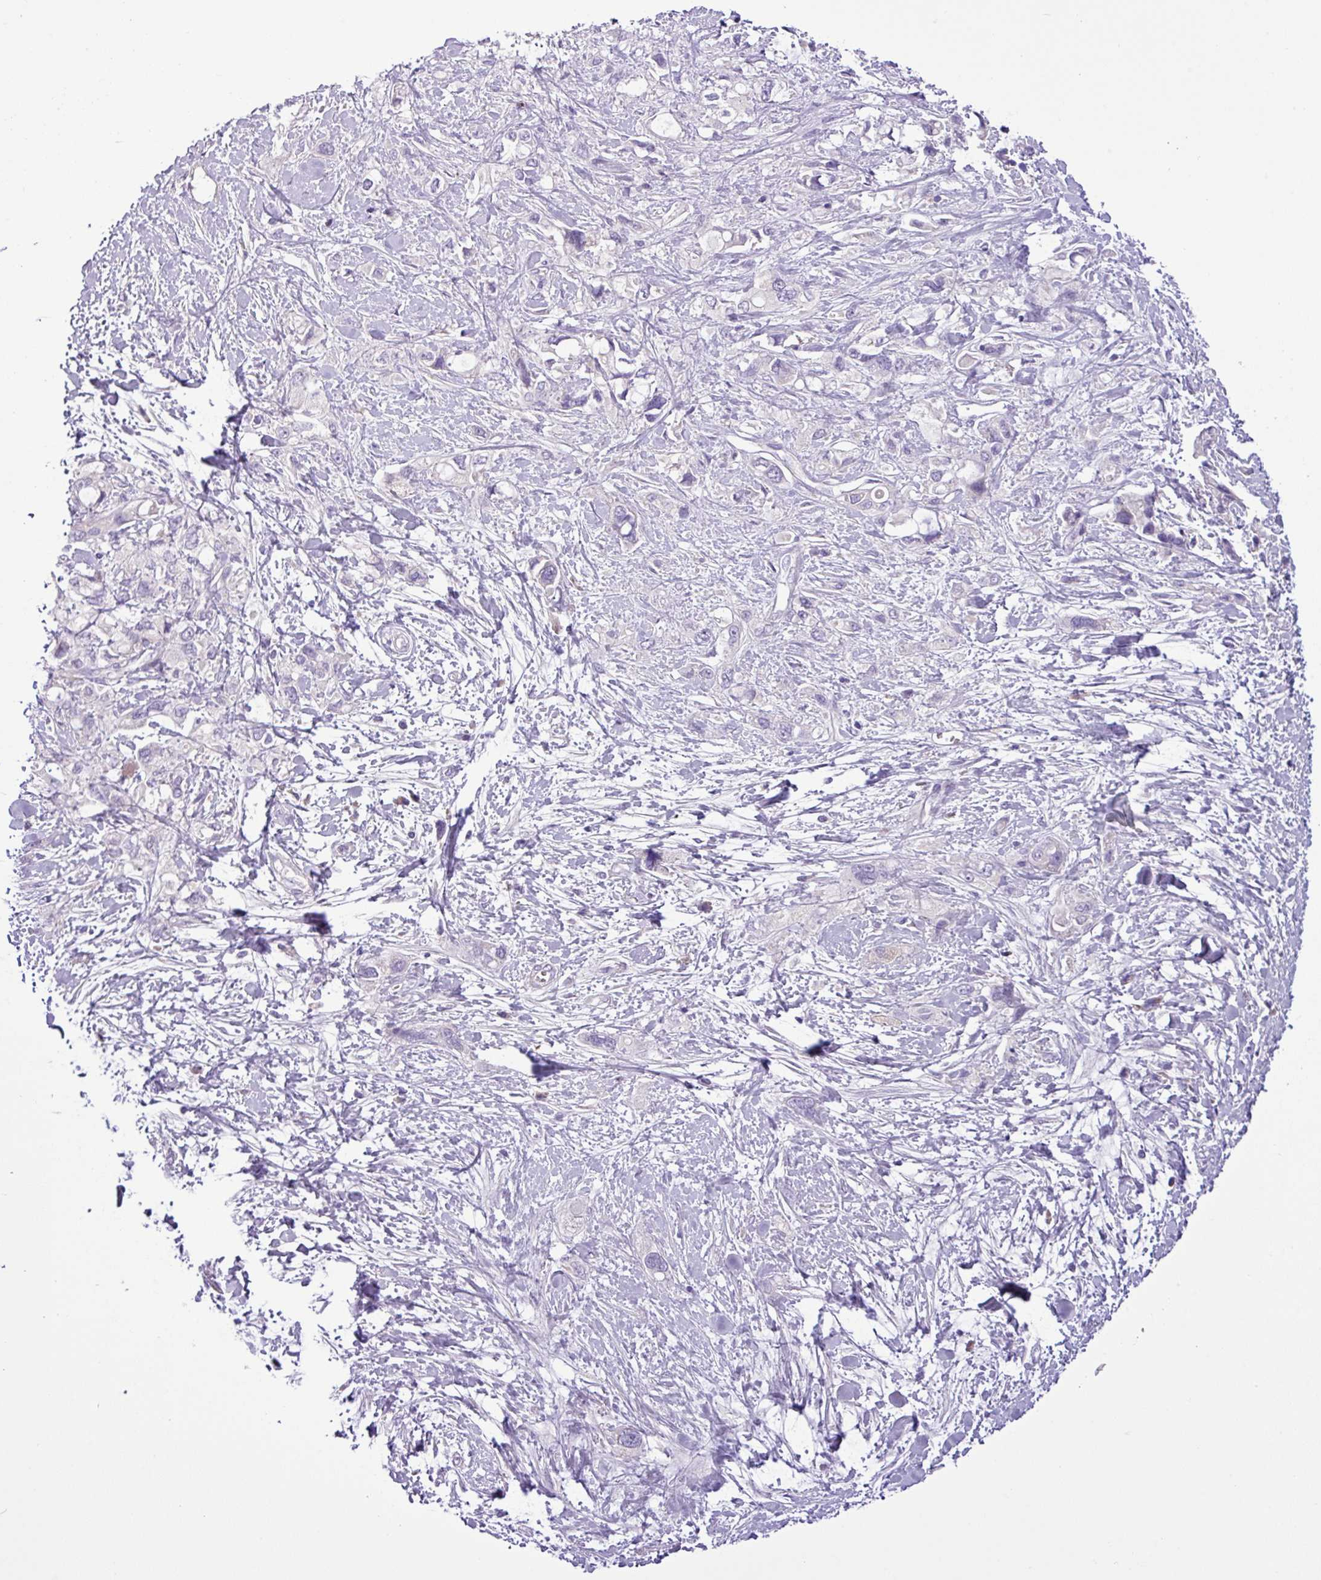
{"staining": {"intensity": "negative", "quantity": "none", "location": "none"}, "tissue": "pancreatic cancer", "cell_type": "Tumor cells", "image_type": "cancer", "snomed": [{"axis": "morphology", "description": "Adenocarcinoma, NOS"}, {"axis": "topography", "description": "Pancreas"}], "caption": "Histopathology image shows no significant protein staining in tumor cells of pancreatic cancer (adenocarcinoma).", "gene": "FAM183A", "patient": {"sex": "female", "age": 56}}